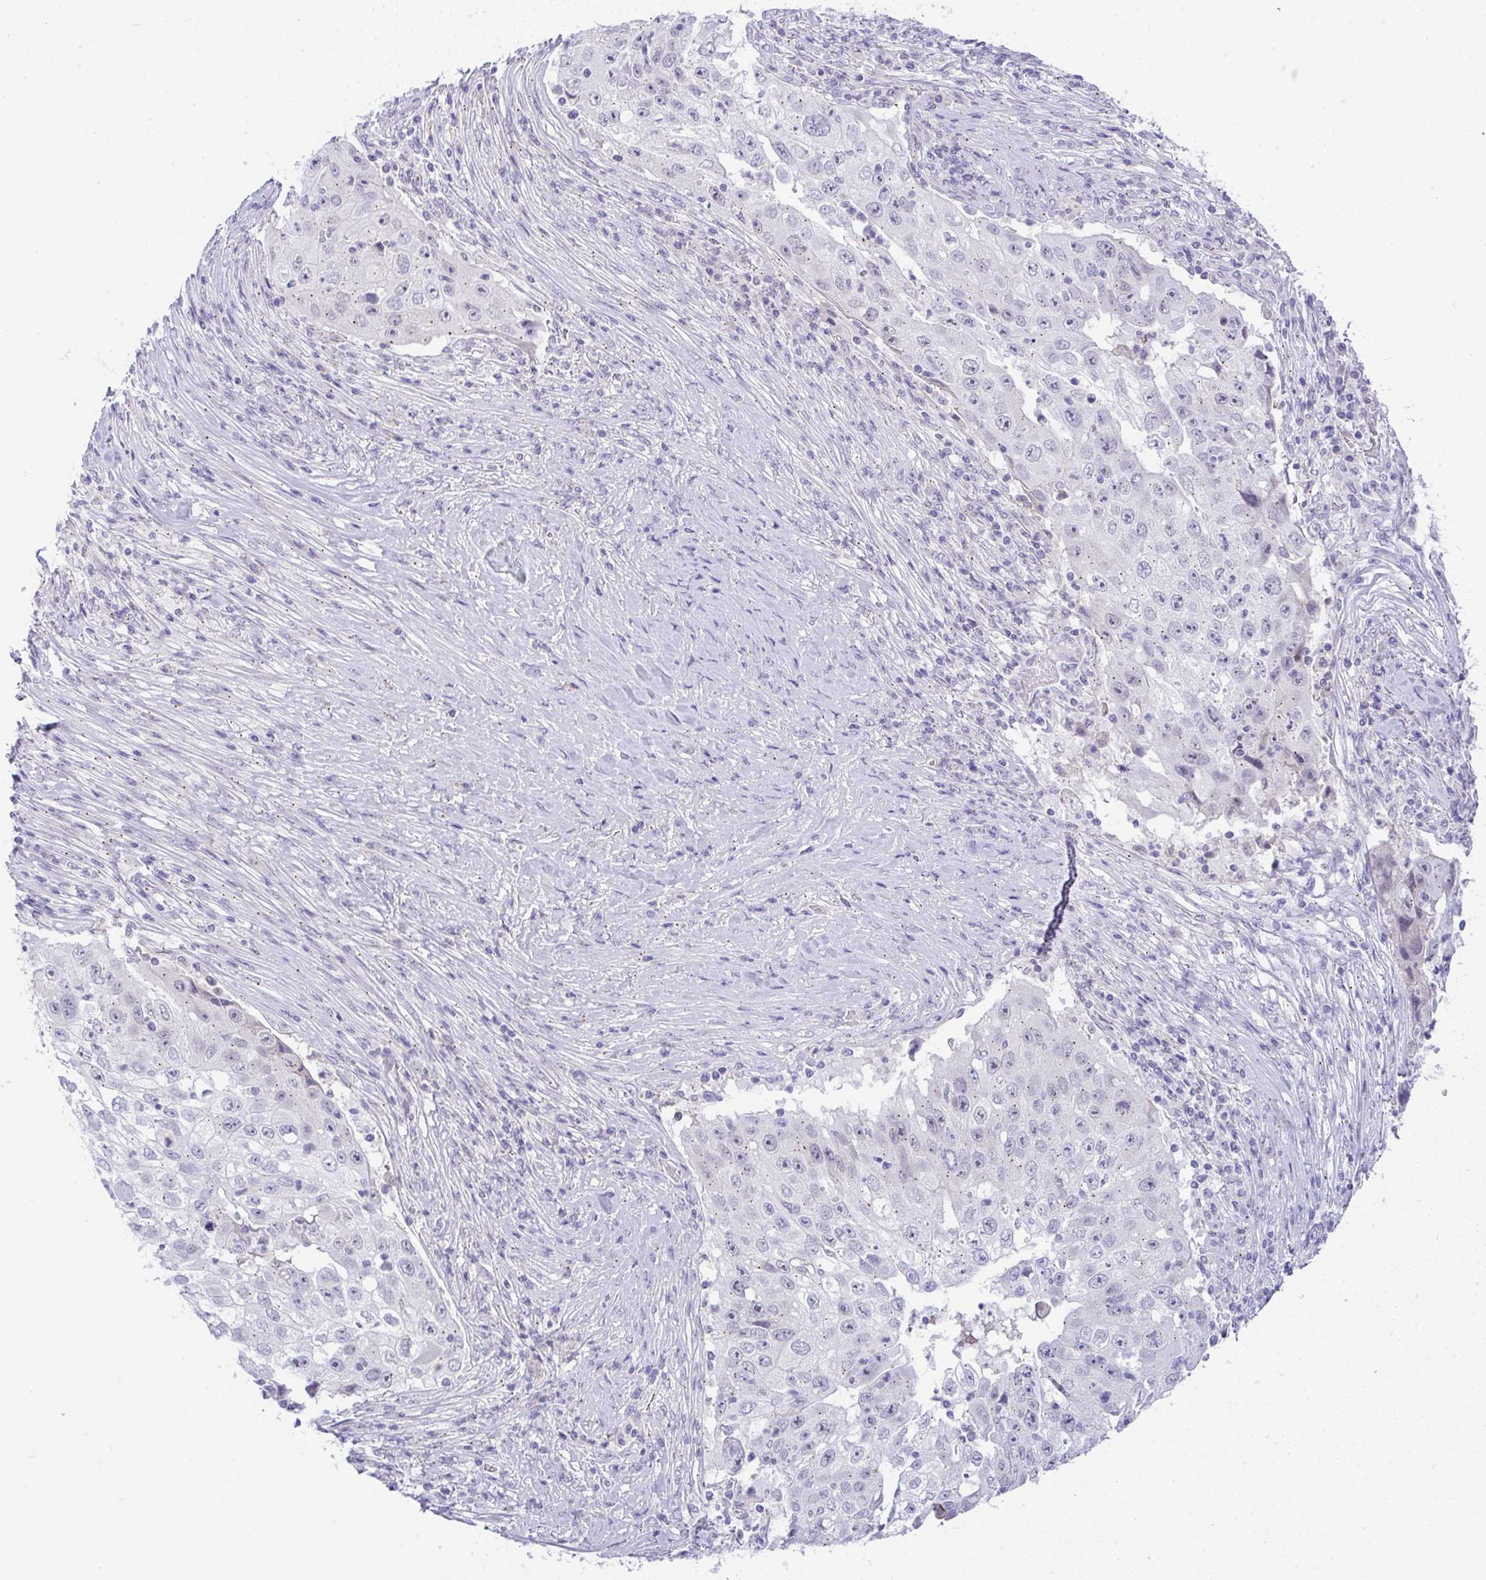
{"staining": {"intensity": "negative", "quantity": "none", "location": "none"}, "tissue": "lung cancer", "cell_type": "Tumor cells", "image_type": "cancer", "snomed": [{"axis": "morphology", "description": "Squamous cell carcinoma, NOS"}, {"axis": "topography", "description": "Lung"}], "caption": "Protein analysis of squamous cell carcinoma (lung) displays no significant expression in tumor cells. The staining is performed using DAB brown chromogen with nuclei counter-stained in using hematoxylin.", "gene": "FAM177A1", "patient": {"sex": "male", "age": 64}}